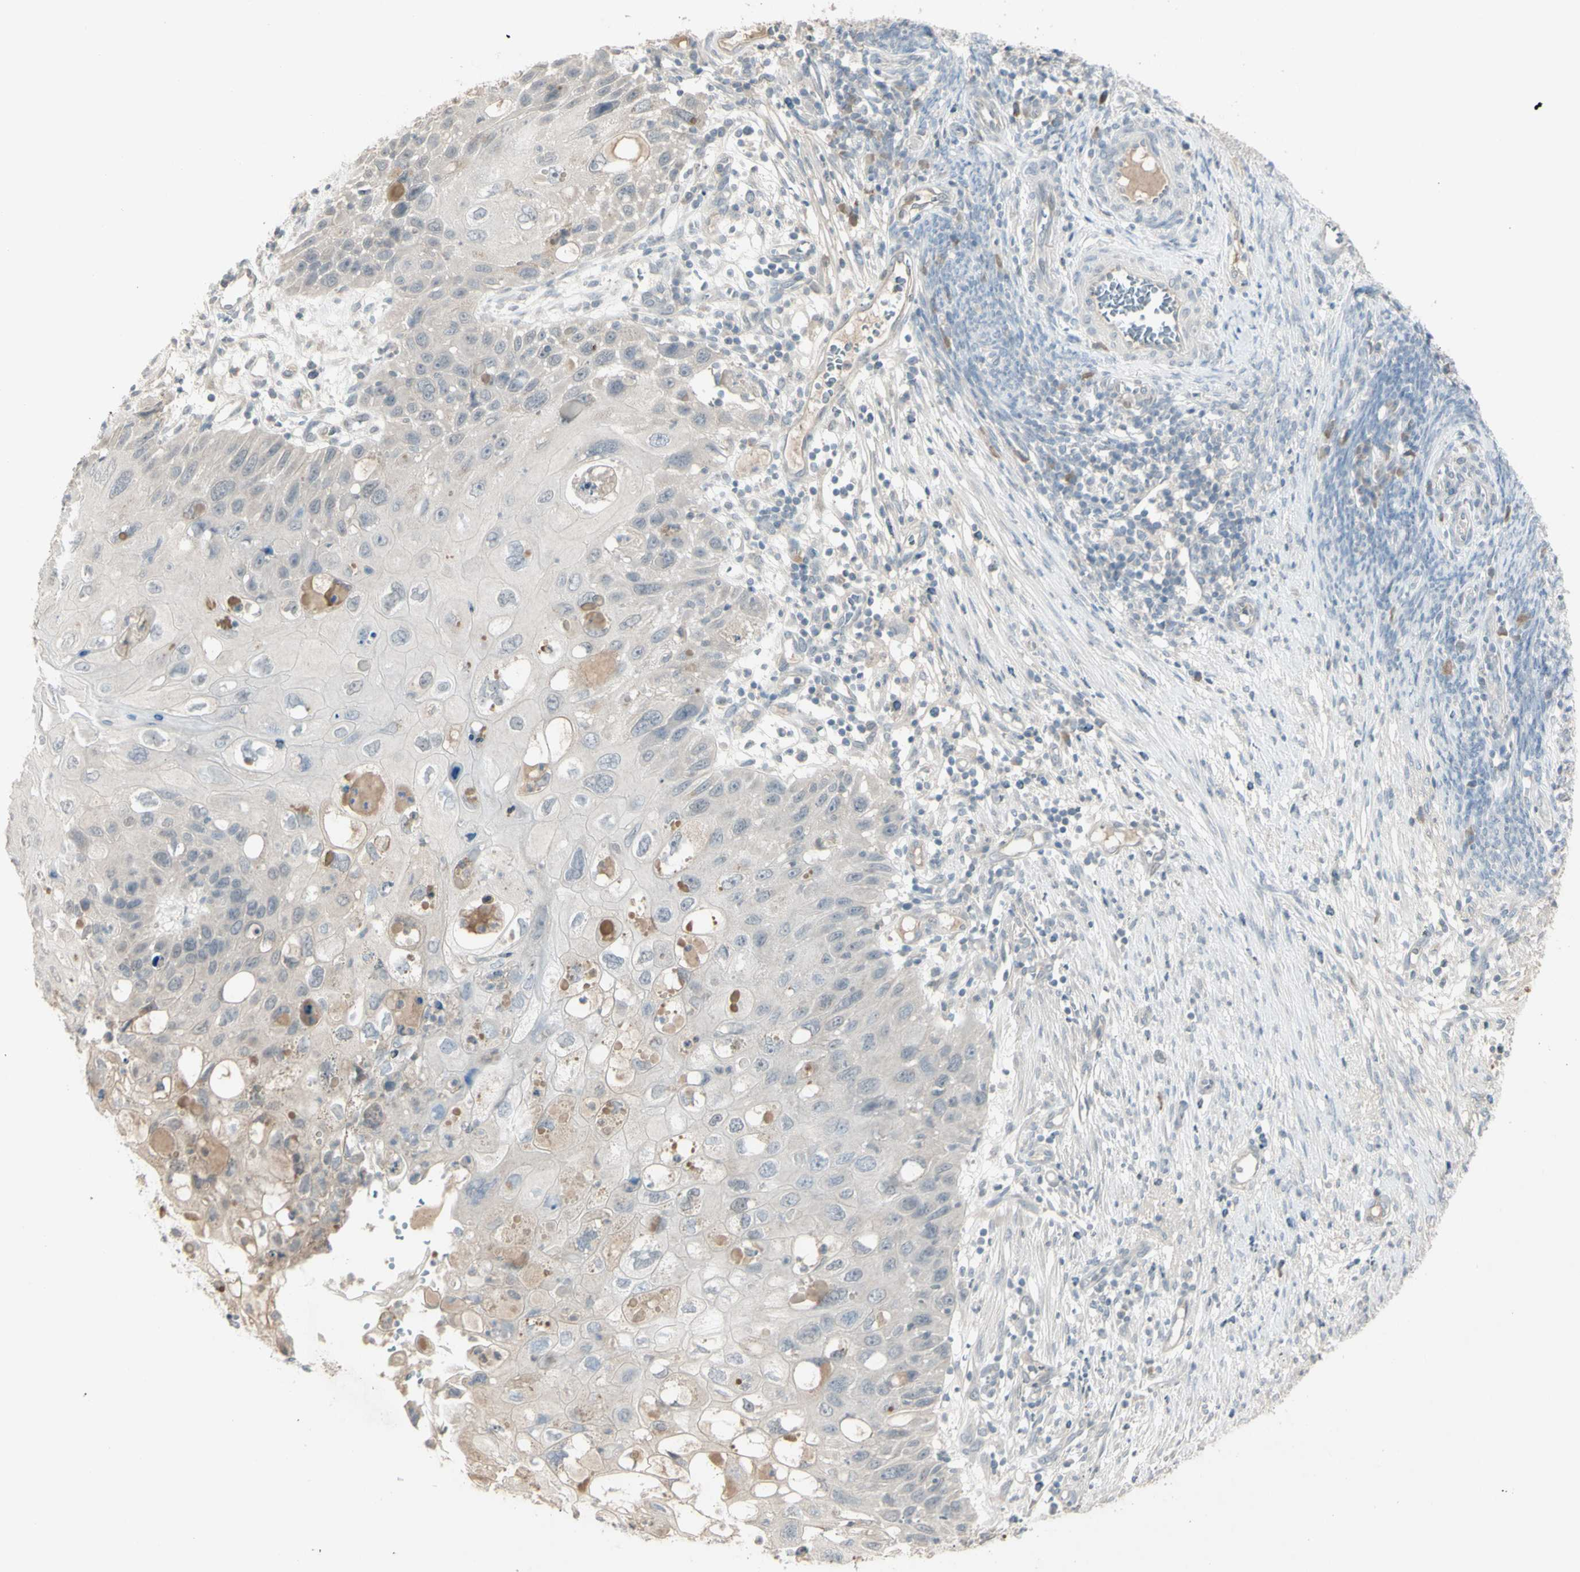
{"staining": {"intensity": "weak", "quantity": "<25%", "location": "cytoplasmic/membranous"}, "tissue": "cervical cancer", "cell_type": "Tumor cells", "image_type": "cancer", "snomed": [{"axis": "morphology", "description": "Squamous cell carcinoma, NOS"}, {"axis": "topography", "description": "Cervix"}], "caption": "DAB (3,3'-diaminobenzidine) immunohistochemical staining of squamous cell carcinoma (cervical) reveals no significant expression in tumor cells.", "gene": "PIAS4", "patient": {"sex": "female", "age": 70}}